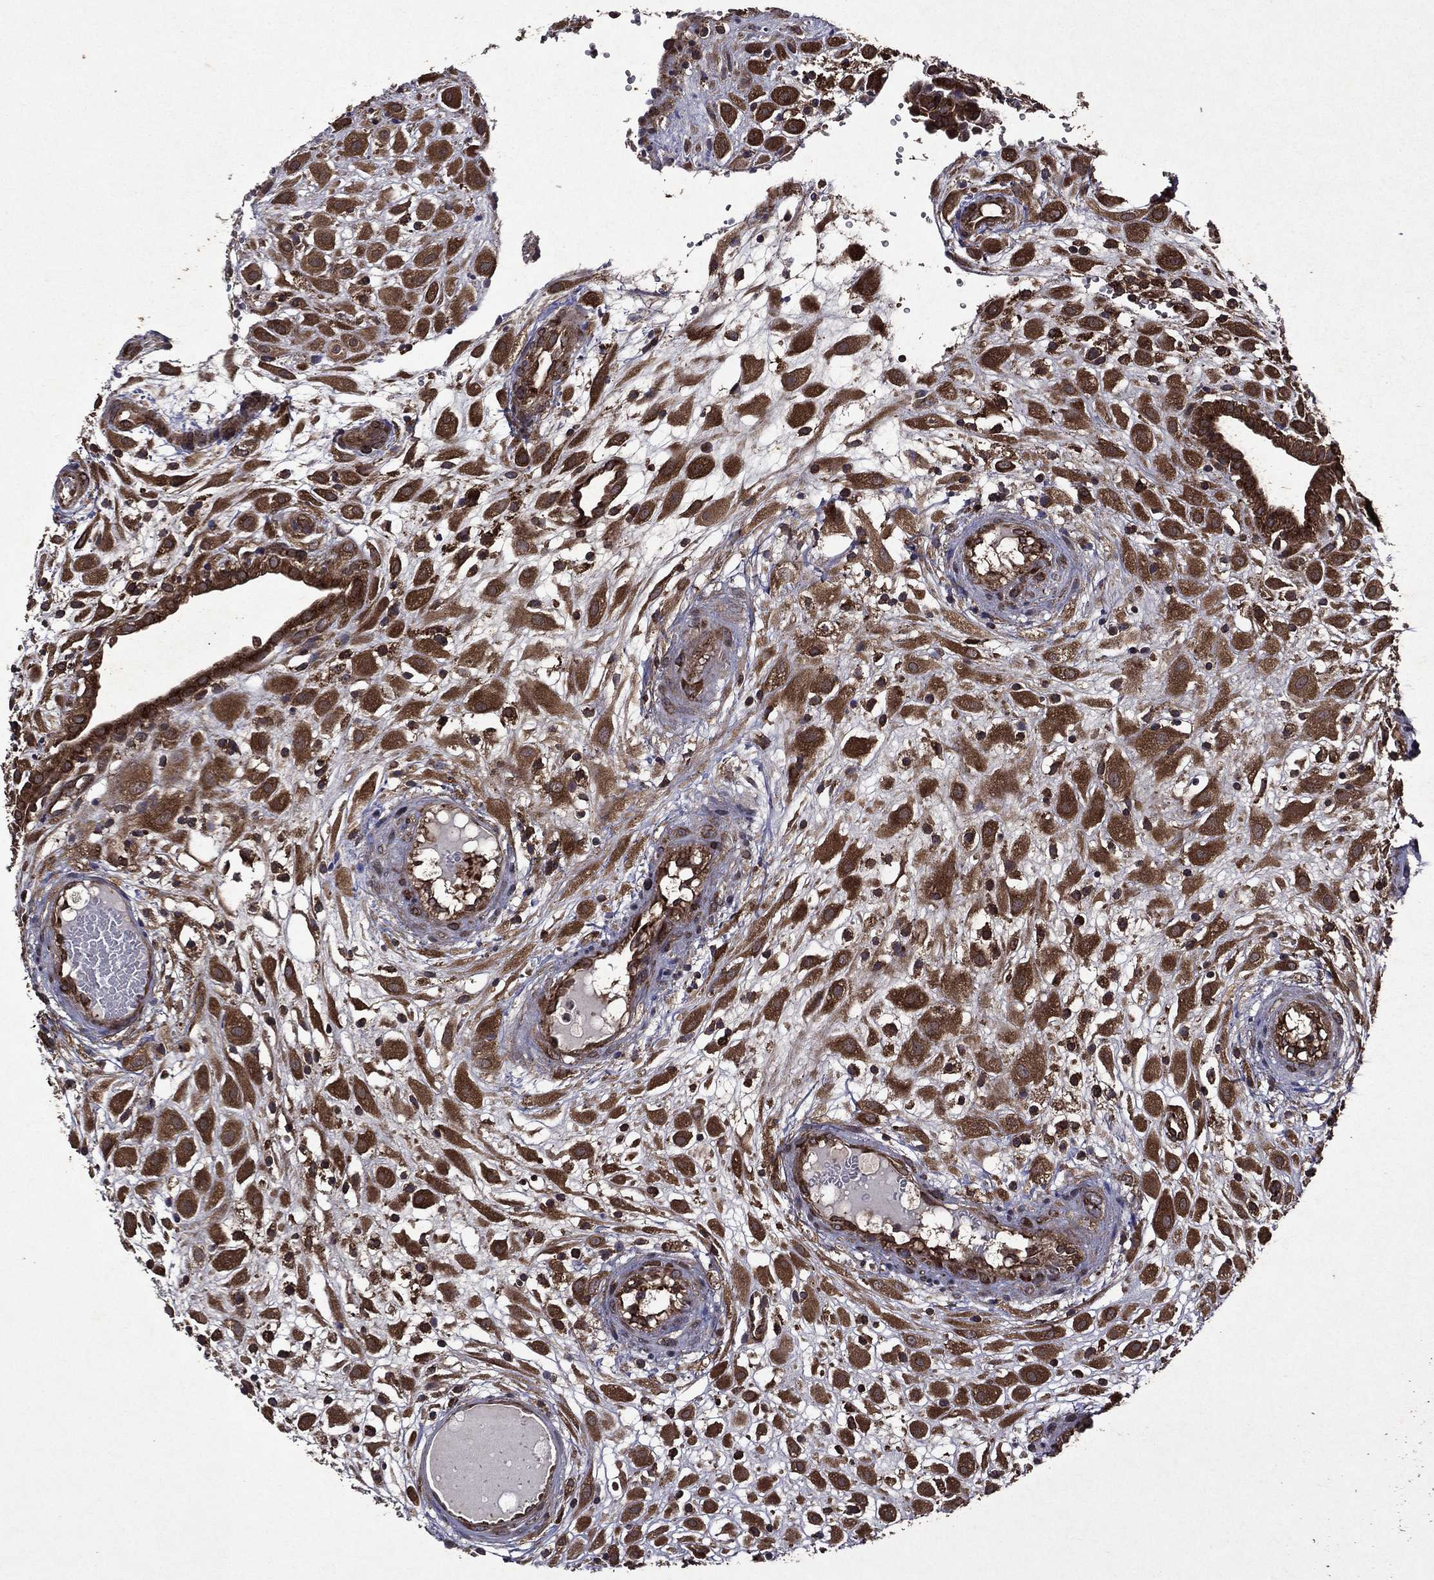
{"staining": {"intensity": "strong", "quantity": ">75%", "location": "cytoplasmic/membranous"}, "tissue": "placenta", "cell_type": "Decidual cells", "image_type": "normal", "snomed": [{"axis": "morphology", "description": "Normal tissue, NOS"}, {"axis": "topography", "description": "Placenta"}], "caption": "Decidual cells show strong cytoplasmic/membranous positivity in approximately >75% of cells in unremarkable placenta. (Stains: DAB in brown, nuclei in blue, Microscopy: brightfield microscopy at high magnification).", "gene": "EIF2B4", "patient": {"sex": "female", "age": 24}}